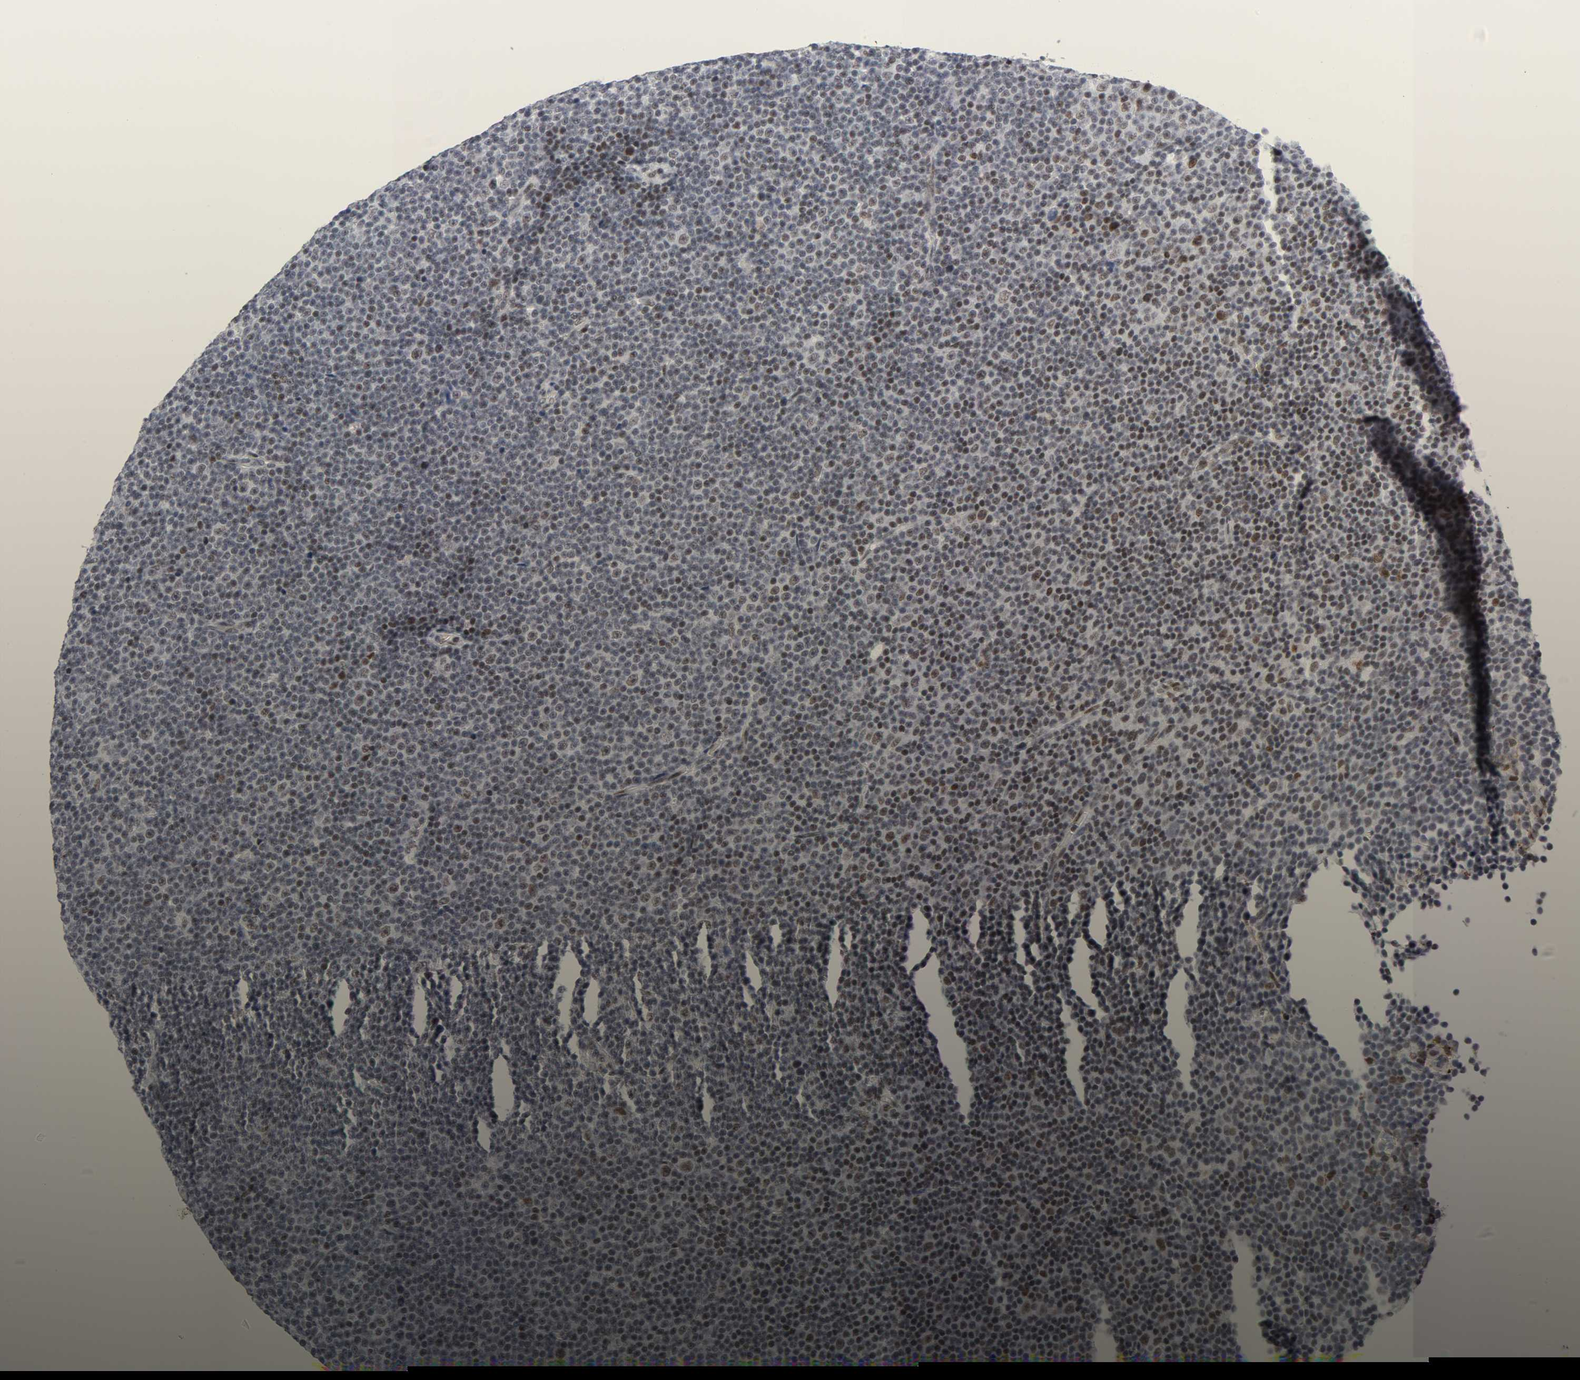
{"staining": {"intensity": "weak", "quantity": "<25%", "location": "nuclear"}, "tissue": "lymphoma", "cell_type": "Tumor cells", "image_type": "cancer", "snomed": [{"axis": "morphology", "description": "Malignant lymphoma, non-Hodgkin's type, Low grade"}, {"axis": "topography", "description": "Lymph node"}], "caption": "There is no significant staining in tumor cells of lymphoma.", "gene": "DIDO1", "patient": {"sex": "female", "age": 67}}